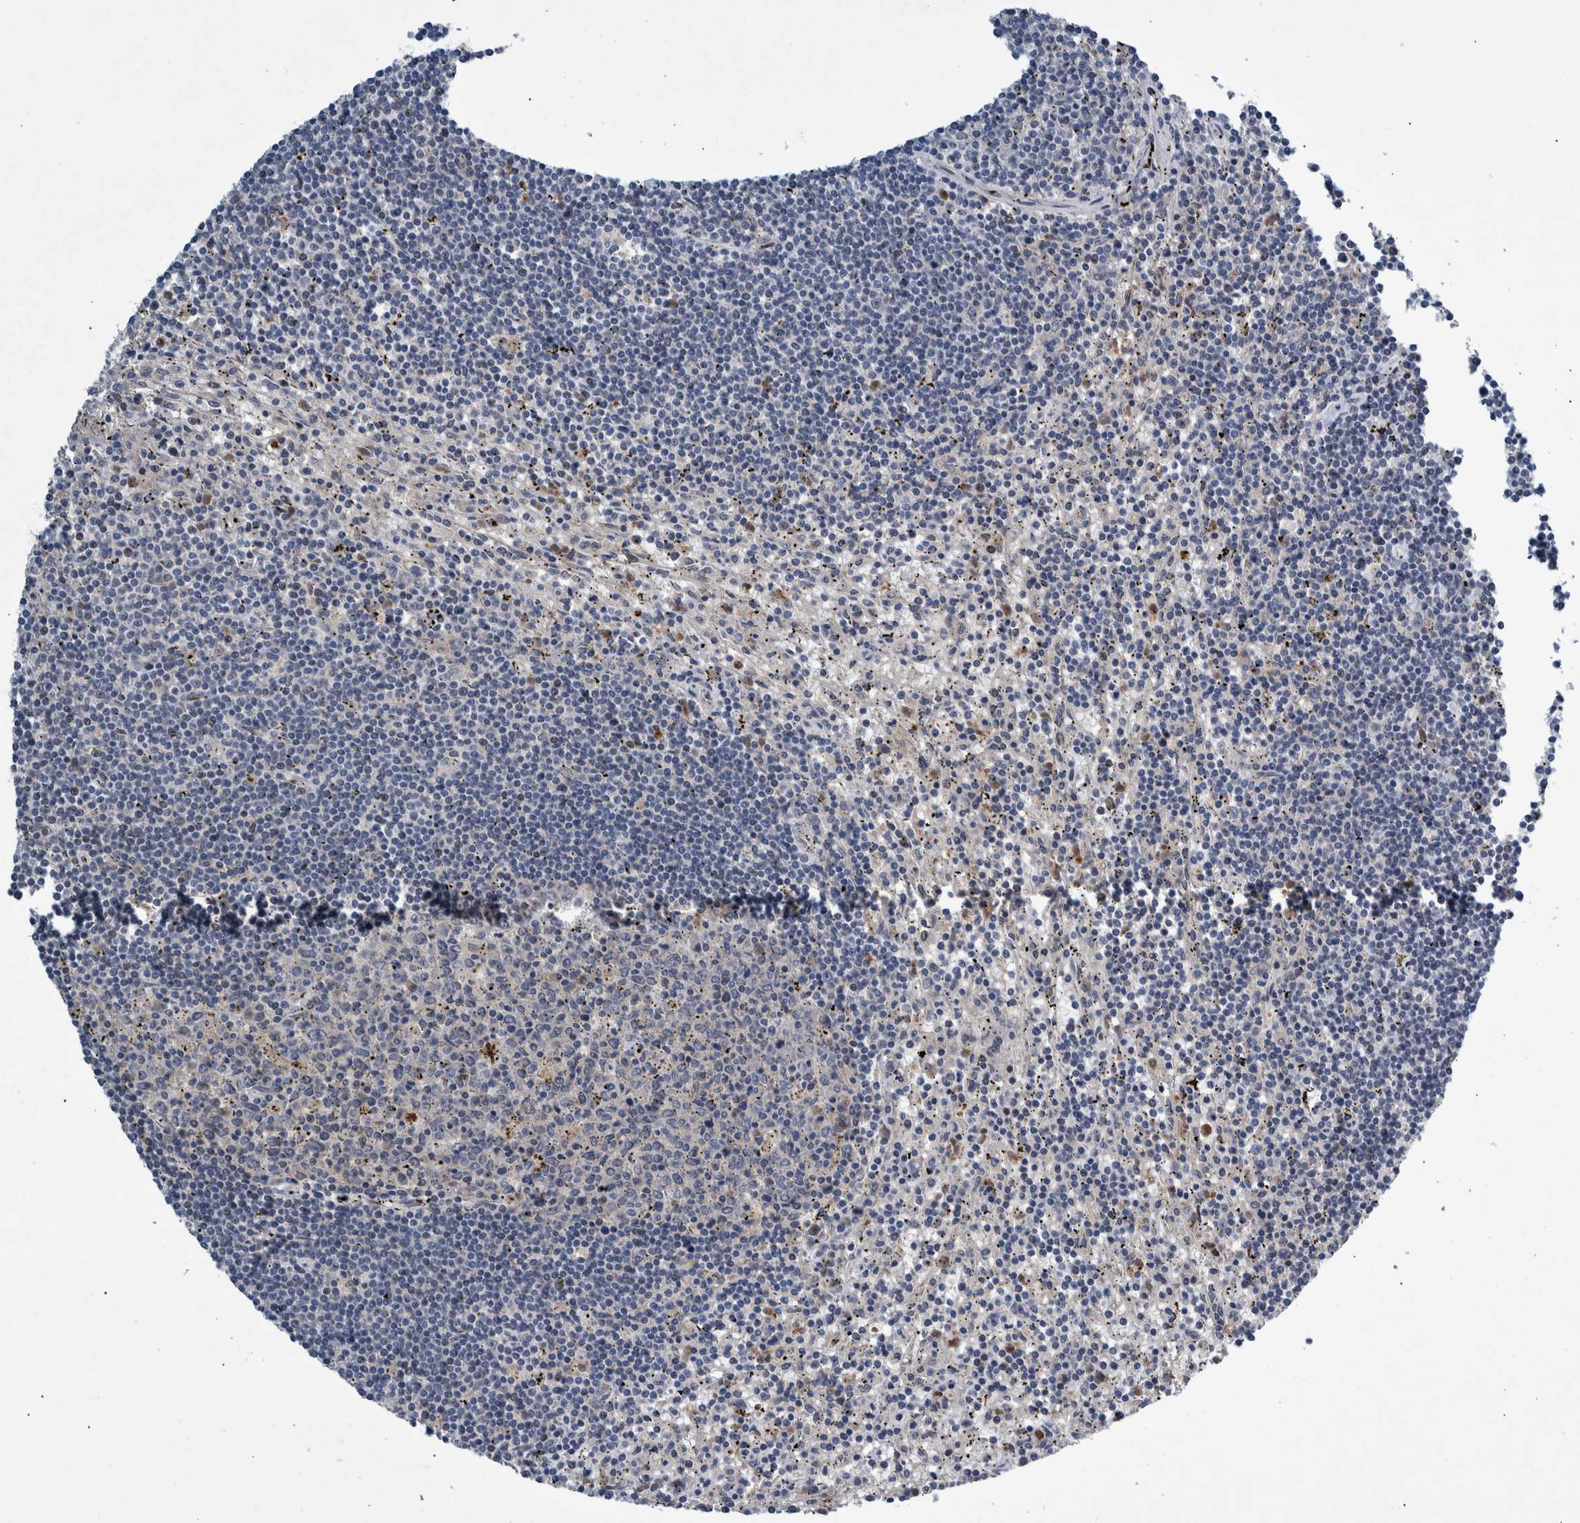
{"staining": {"intensity": "negative", "quantity": "none", "location": "none"}, "tissue": "lymphoma", "cell_type": "Tumor cells", "image_type": "cancer", "snomed": [{"axis": "morphology", "description": "Malignant lymphoma, non-Hodgkin's type, Low grade"}, {"axis": "topography", "description": "Spleen"}], "caption": "Lymphoma was stained to show a protein in brown. There is no significant positivity in tumor cells. (DAB (3,3'-diaminobenzidine) immunohistochemistry, high magnification).", "gene": "ESRP1", "patient": {"sex": "male", "age": 76}}